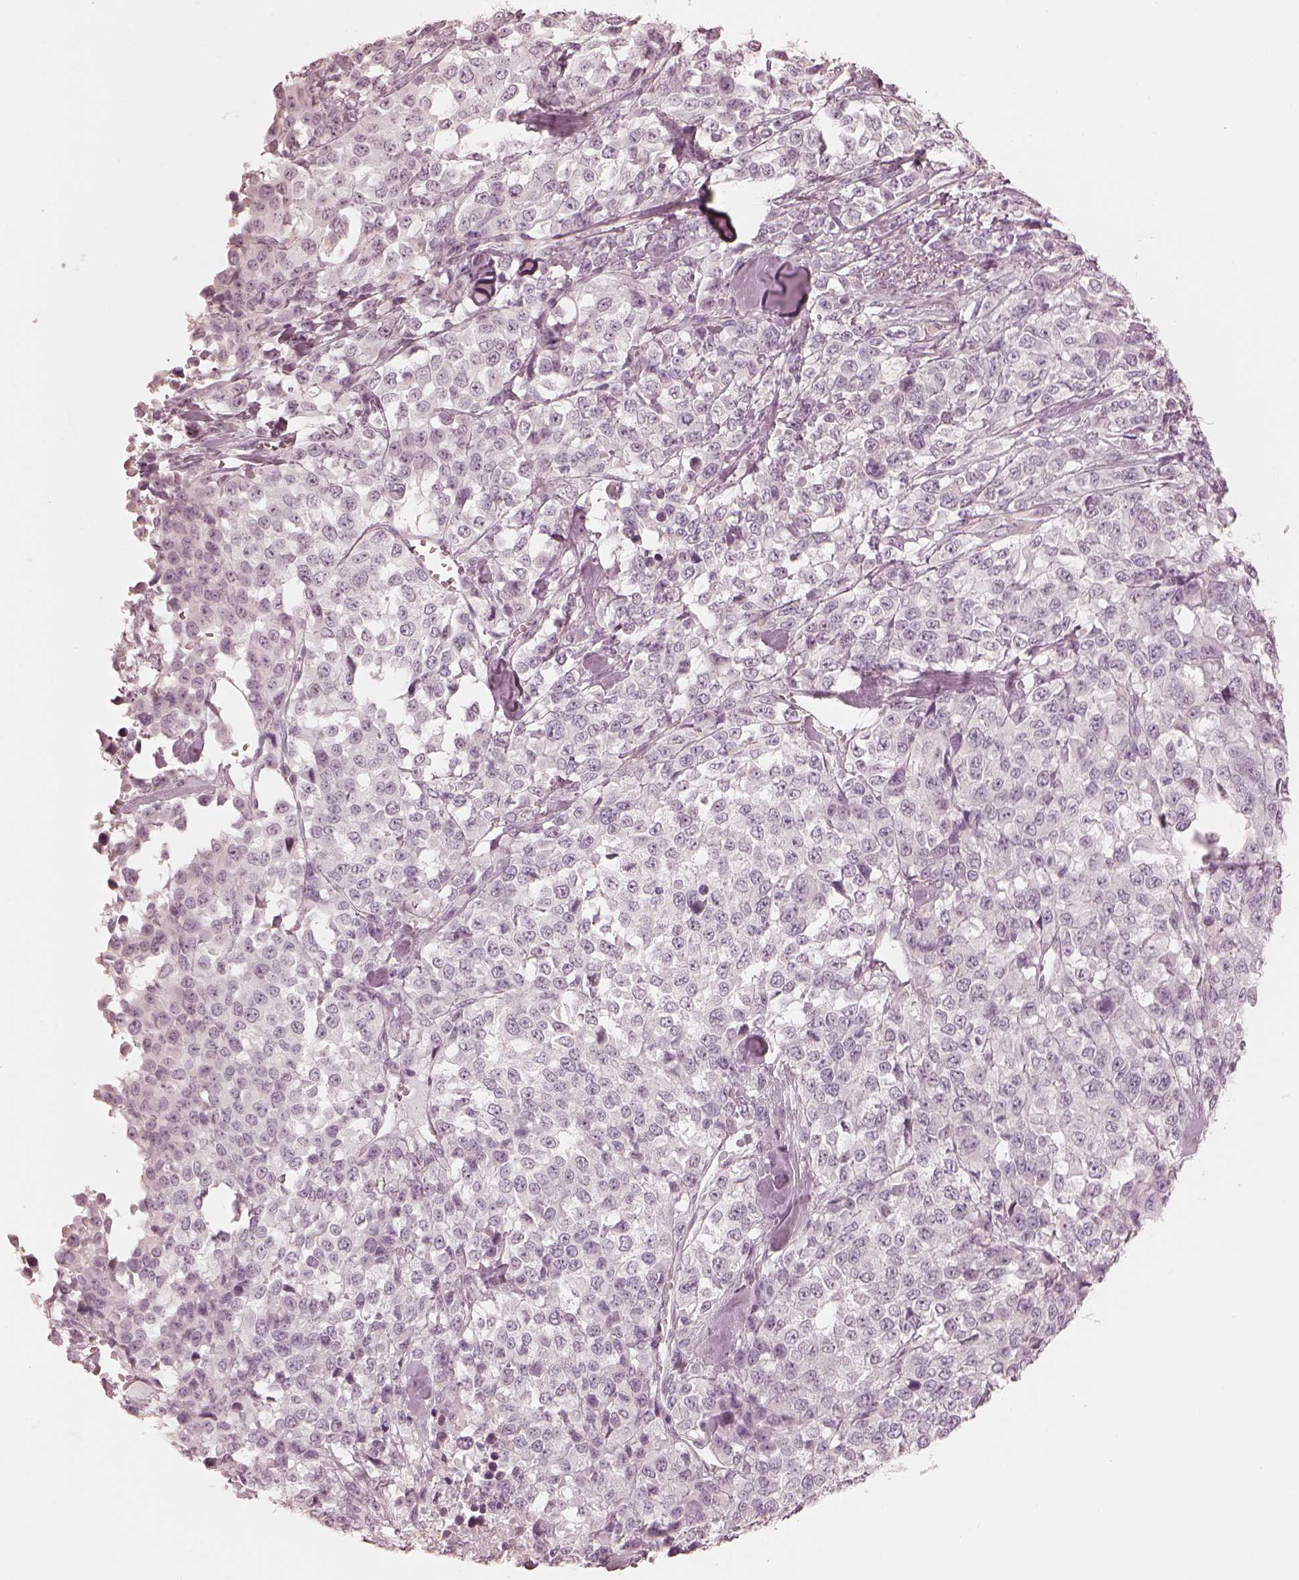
{"staining": {"intensity": "negative", "quantity": "none", "location": "none"}, "tissue": "melanoma", "cell_type": "Tumor cells", "image_type": "cancer", "snomed": [{"axis": "morphology", "description": "Malignant melanoma, Metastatic site"}, {"axis": "topography", "description": "Skin"}], "caption": "Protein analysis of melanoma reveals no significant expression in tumor cells.", "gene": "CALR3", "patient": {"sex": "male", "age": 84}}